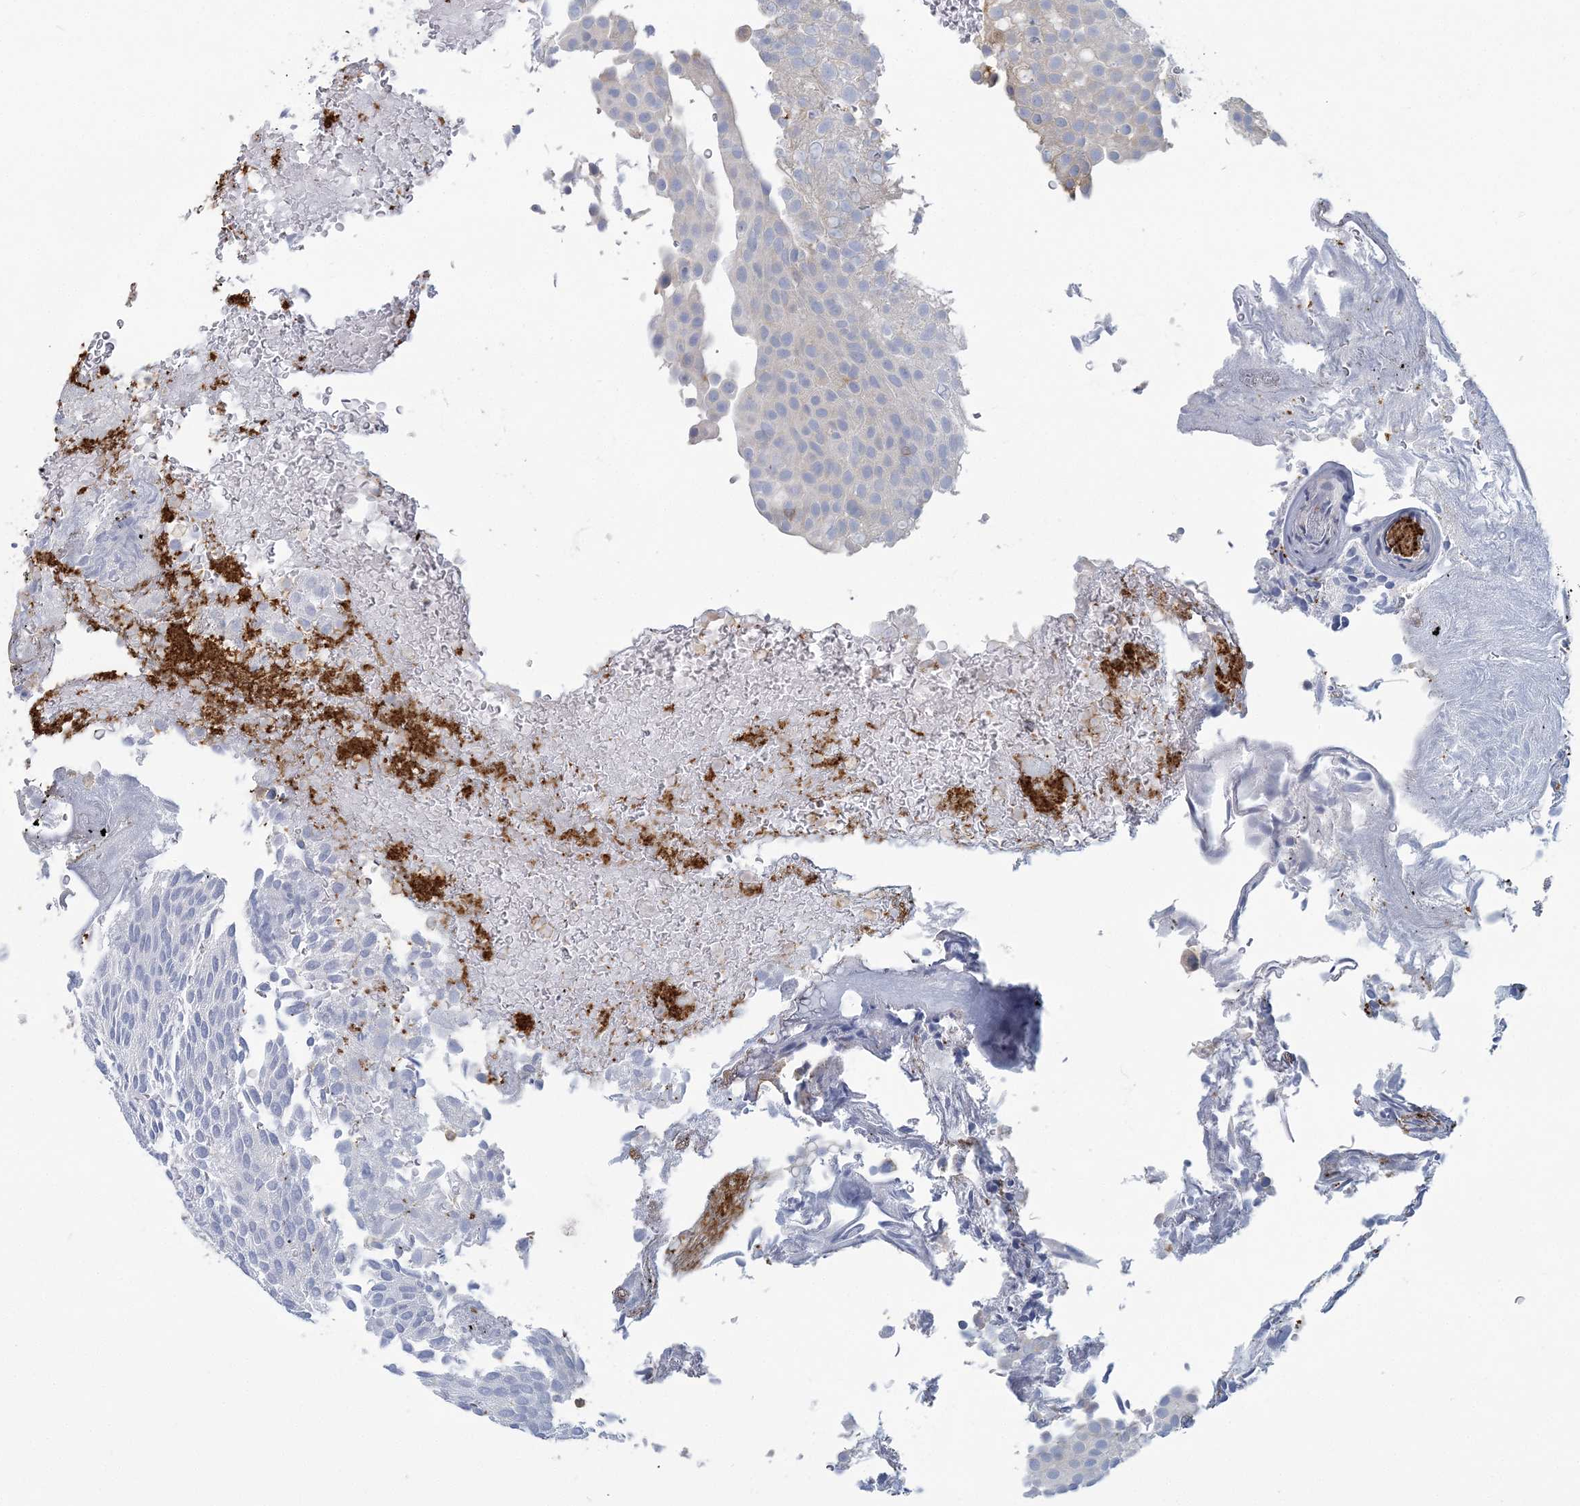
{"staining": {"intensity": "negative", "quantity": "none", "location": "none"}, "tissue": "urothelial cancer", "cell_type": "Tumor cells", "image_type": "cancer", "snomed": [{"axis": "morphology", "description": "Urothelial carcinoma, Low grade"}, {"axis": "topography", "description": "Urinary bladder"}], "caption": "This photomicrograph is of urothelial cancer stained with immunohistochemistry to label a protein in brown with the nuclei are counter-stained blue. There is no staining in tumor cells.", "gene": "CUEDC2", "patient": {"sex": "male", "age": 78}}